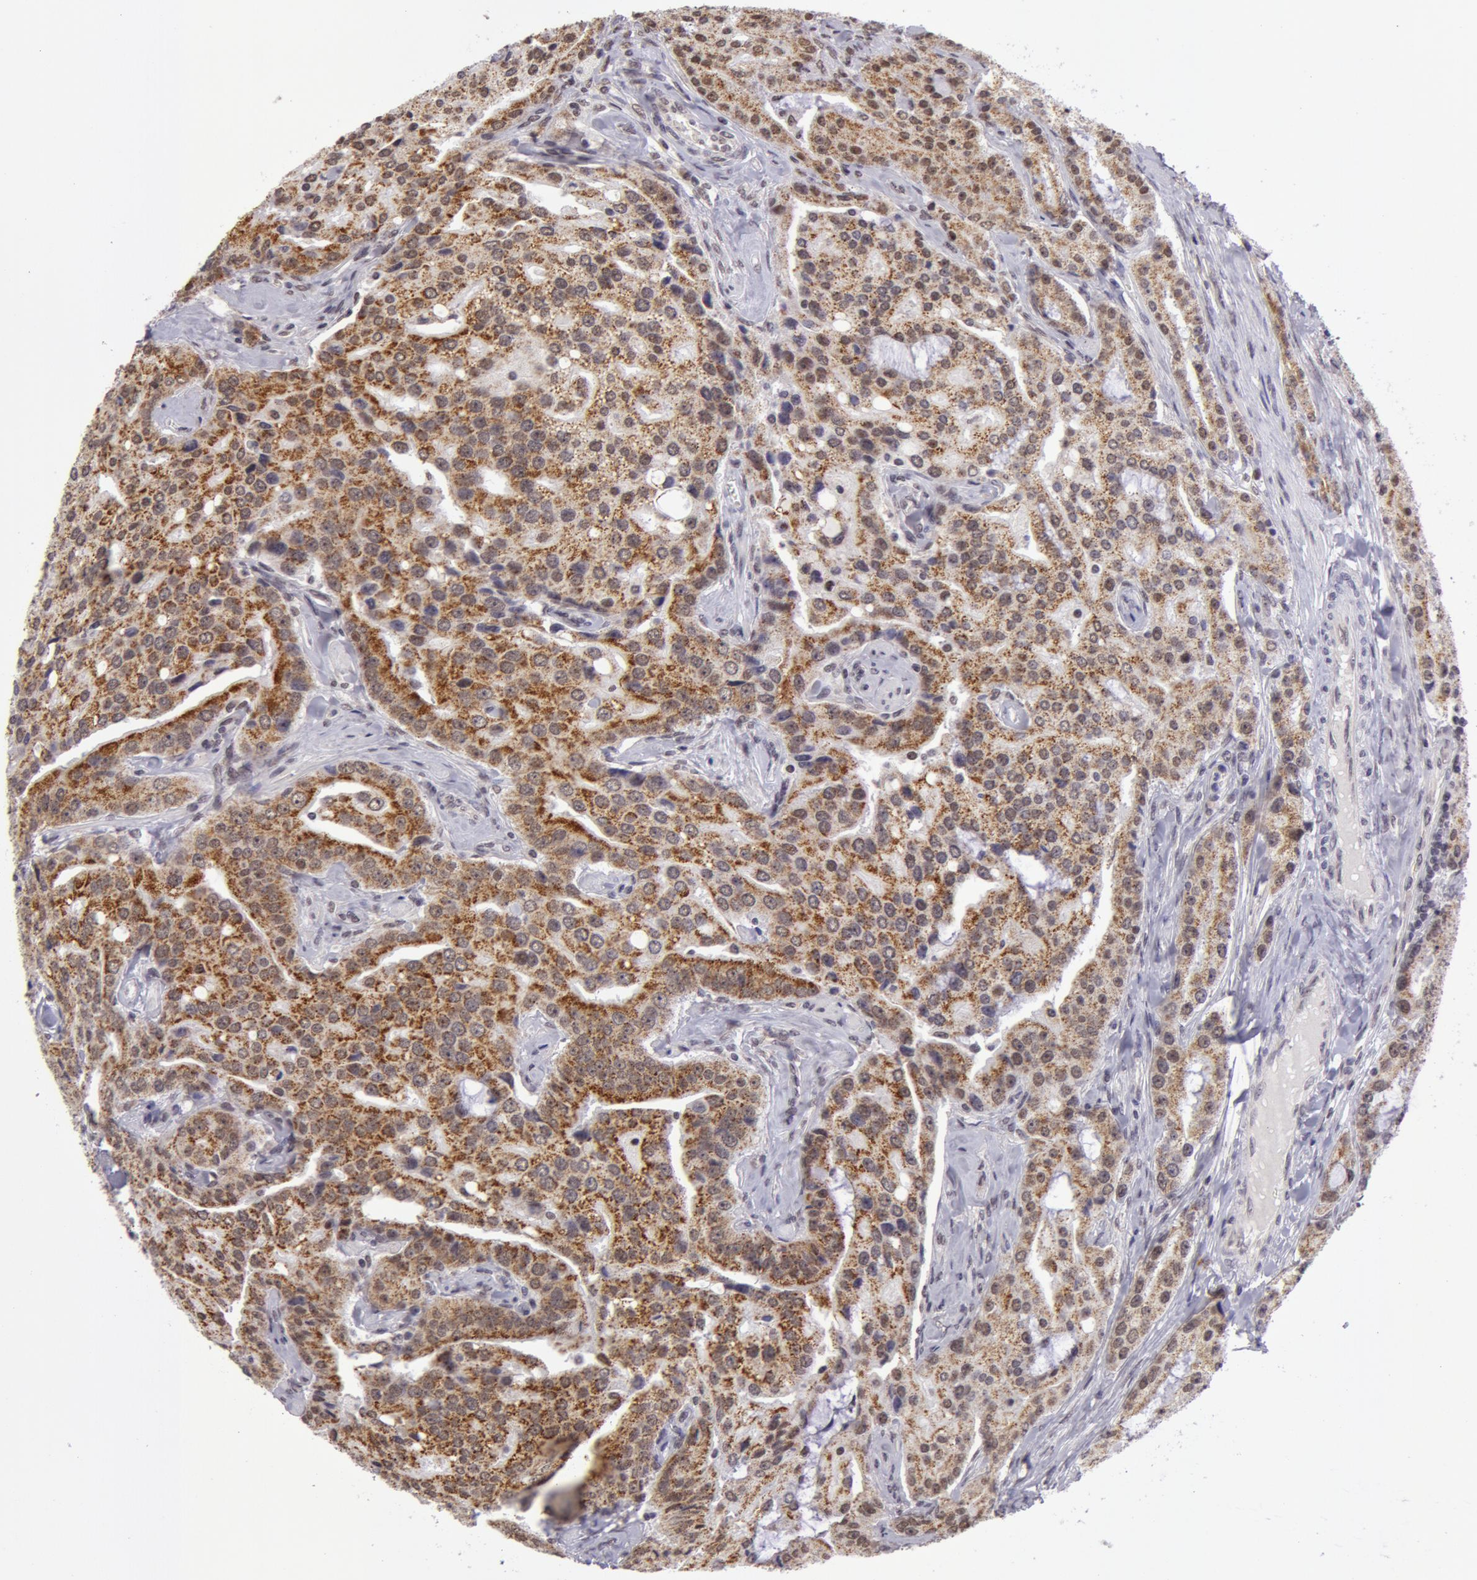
{"staining": {"intensity": "moderate", "quantity": ">75%", "location": "cytoplasmic/membranous"}, "tissue": "prostate cancer", "cell_type": "Tumor cells", "image_type": "cancer", "snomed": [{"axis": "morphology", "description": "Adenocarcinoma, Medium grade"}, {"axis": "topography", "description": "Prostate"}], "caption": "Tumor cells display medium levels of moderate cytoplasmic/membranous staining in about >75% of cells in prostate medium-grade adenocarcinoma. (DAB (3,3'-diaminobenzidine) IHC, brown staining for protein, blue staining for nuclei).", "gene": "VRTN", "patient": {"sex": "male", "age": 72}}